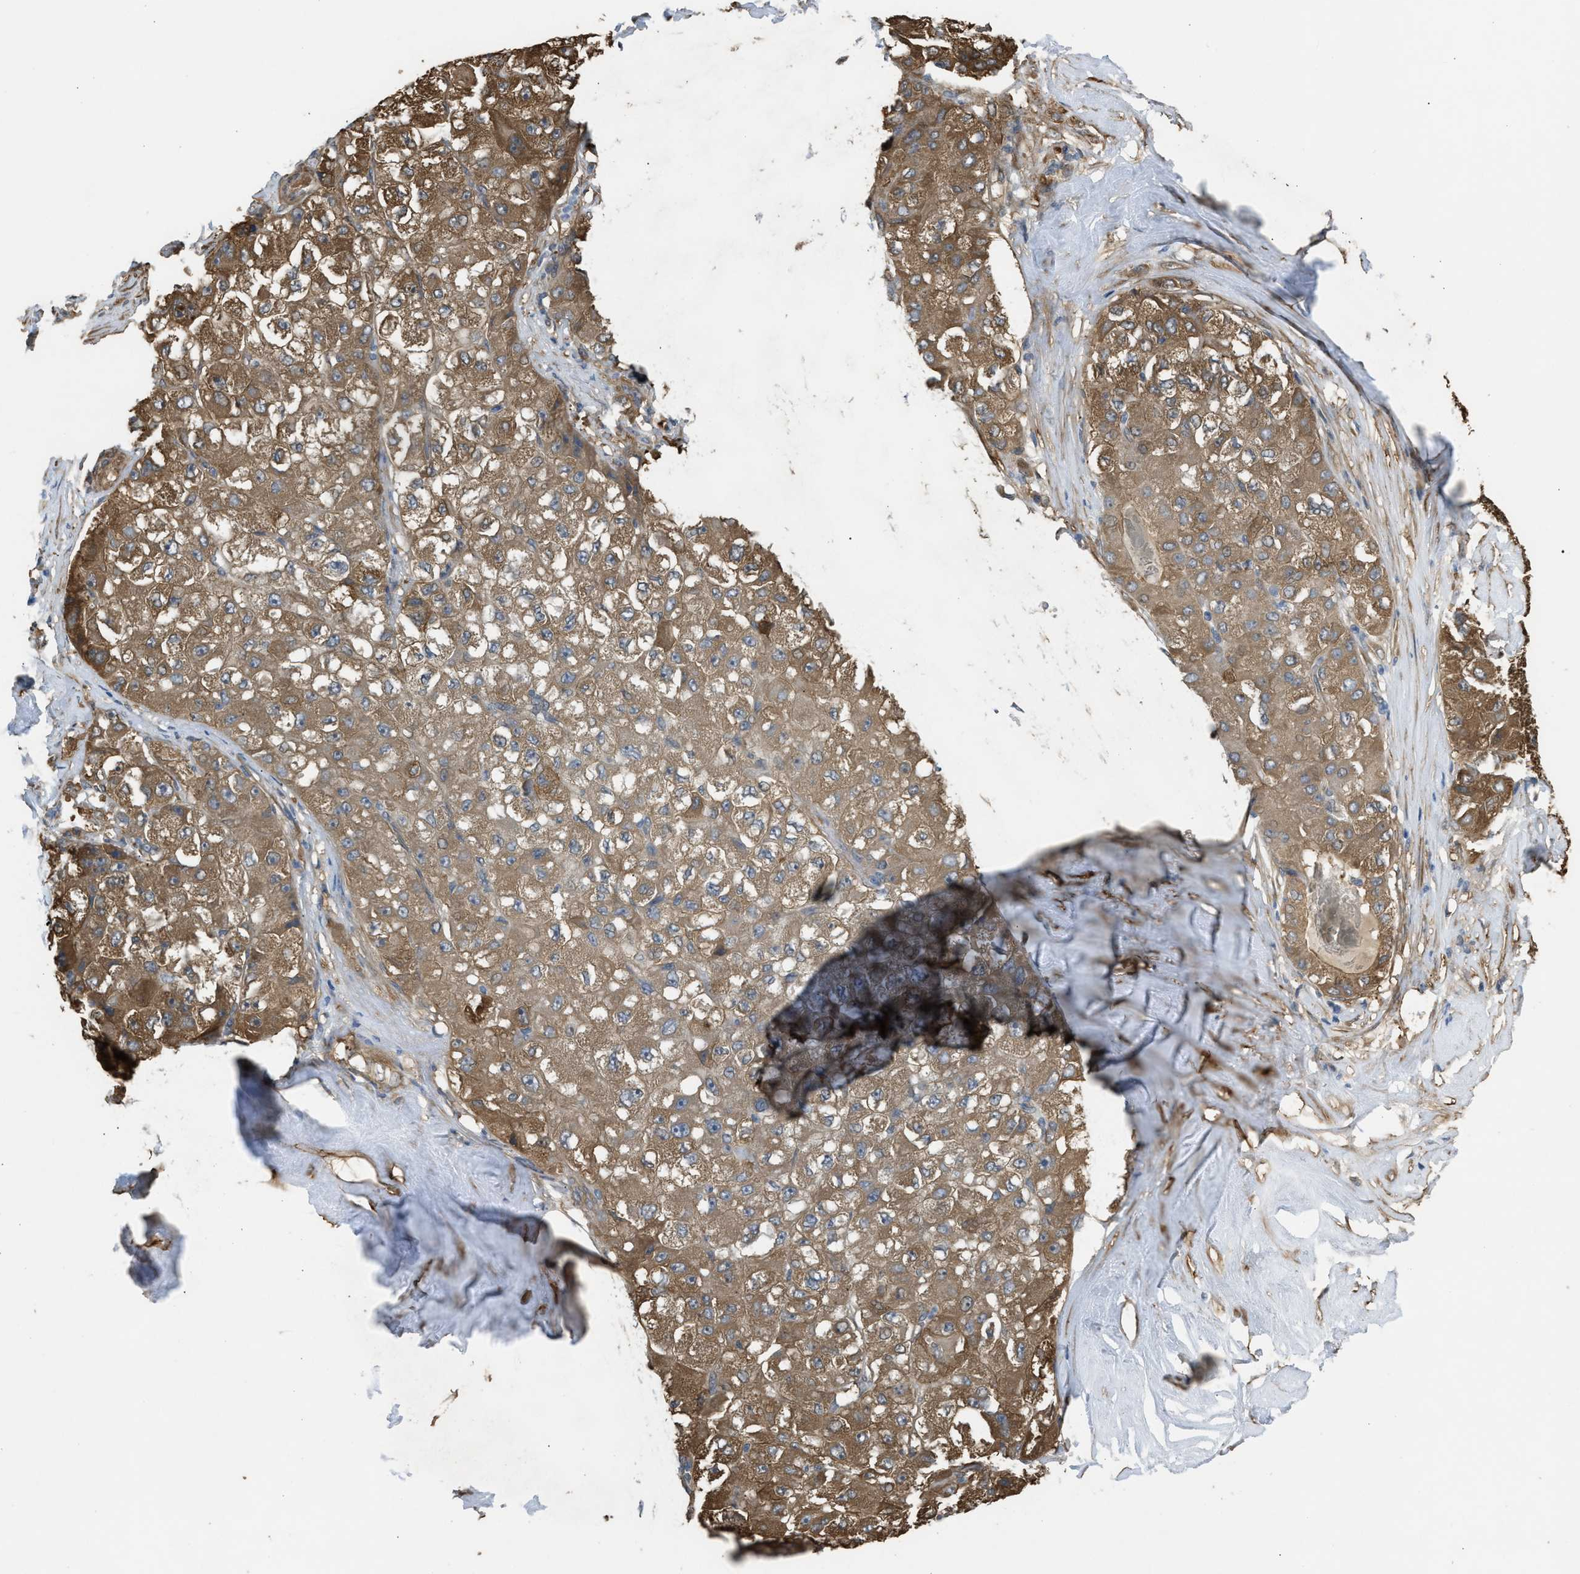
{"staining": {"intensity": "moderate", "quantity": ">75%", "location": "cytoplasmic/membranous"}, "tissue": "liver cancer", "cell_type": "Tumor cells", "image_type": "cancer", "snomed": [{"axis": "morphology", "description": "Carcinoma, Hepatocellular, NOS"}, {"axis": "topography", "description": "Liver"}], "caption": "Immunohistochemical staining of hepatocellular carcinoma (liver) shows medium levels of moderate cytoplasmic/membranous positivity in approximately >75% of tumor cells.", "gene": "BAG3", "patient": {"sex": "male", "age": 80}}